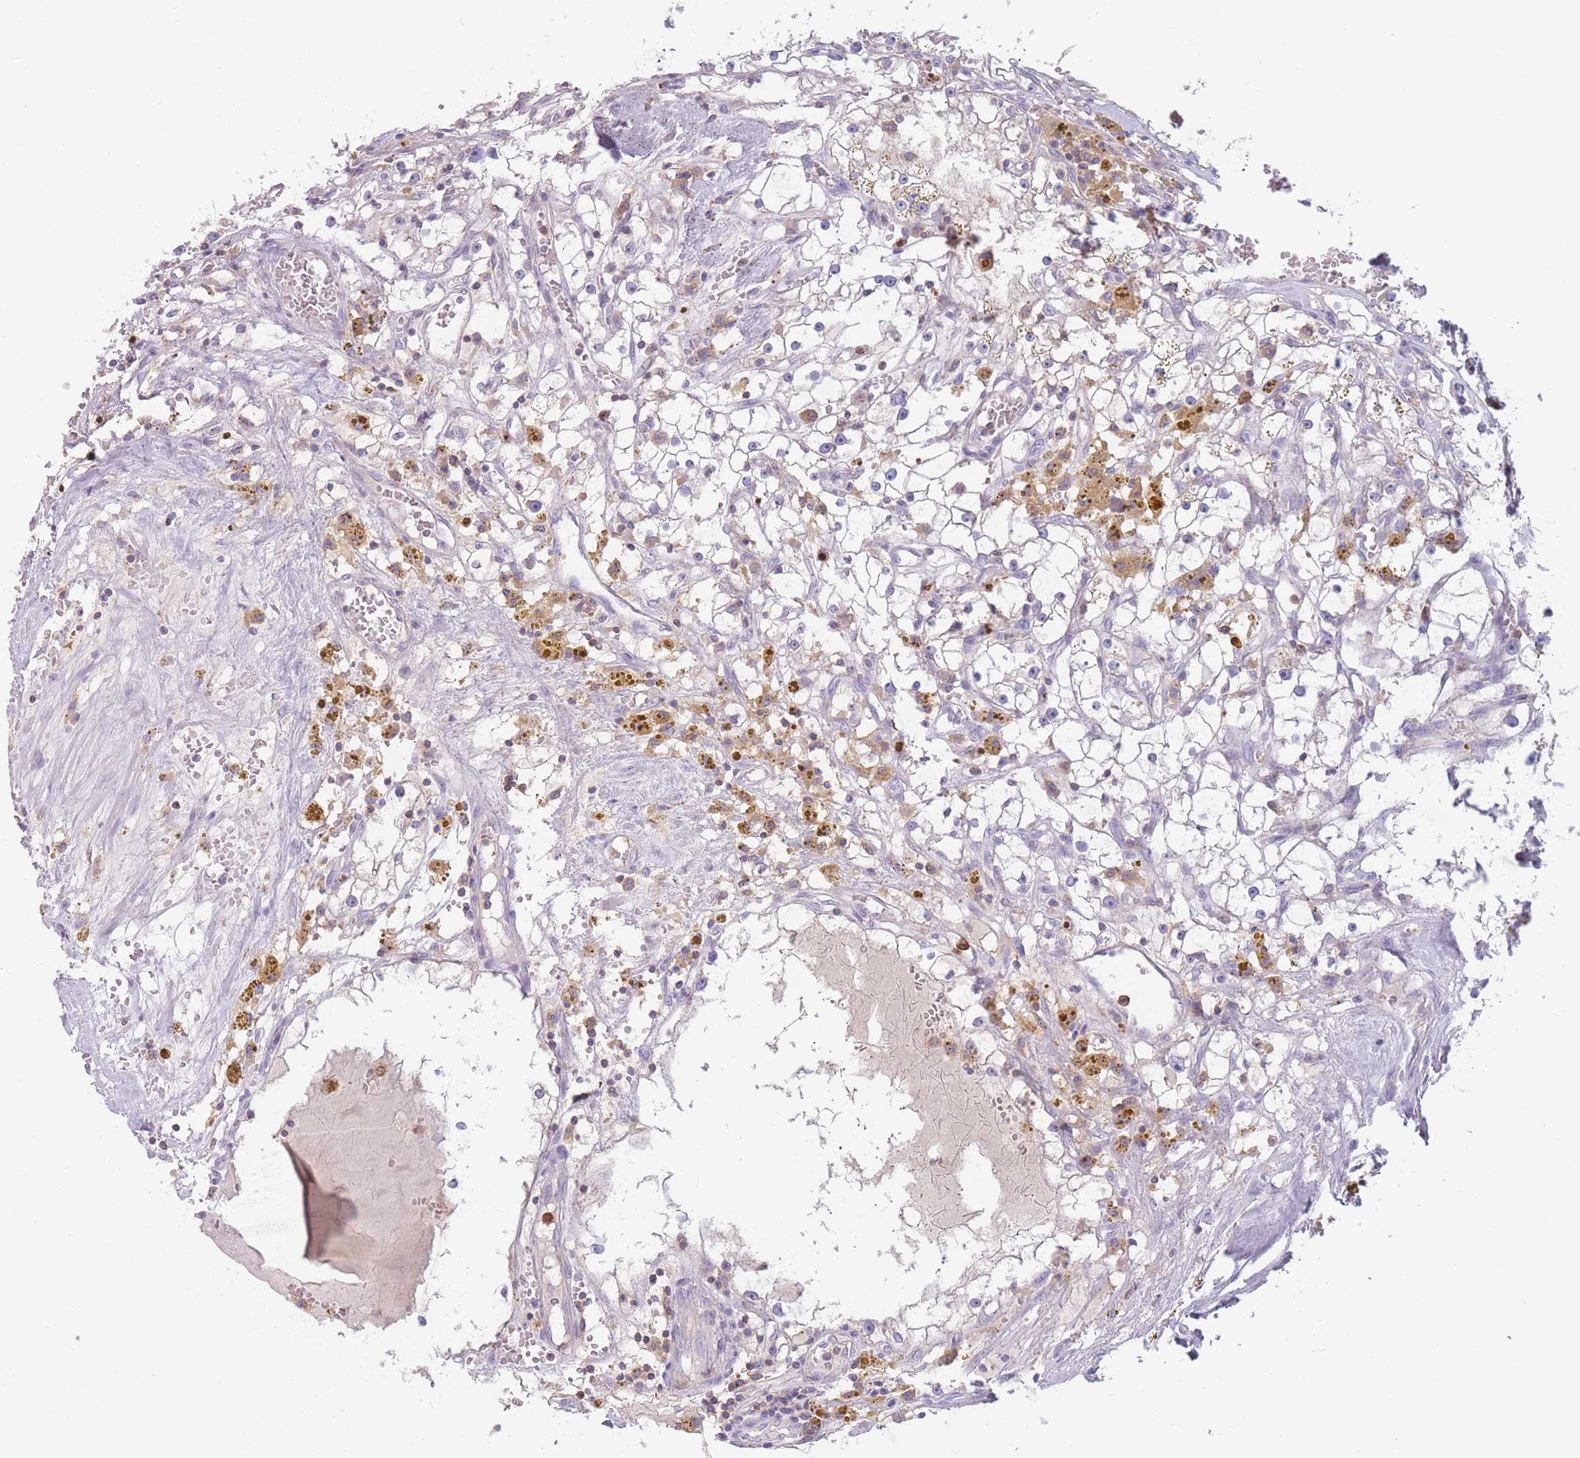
{"staining": {"intensity": "negative", "quantity": "none", "location": "none"}, "tissue": "renal cancer", "cell_type": "Tumor cells", "image_type": "cancer", "snomed": [{"axis": "morphology", "description": "Adenocarcinoma, NOS"}, {"axis": "topography", "description": "Kidney"}], "caption": "Immunohistochemistry photomicrograph of neoplastic tissue: renal adenocarcinoma stained with DAB (3,3'-diaminobenzidine) shows no significant protein positivity in tumor cells.", "gene": "ST3GAL4", "patient": {"sex": "male", "age": 56}}